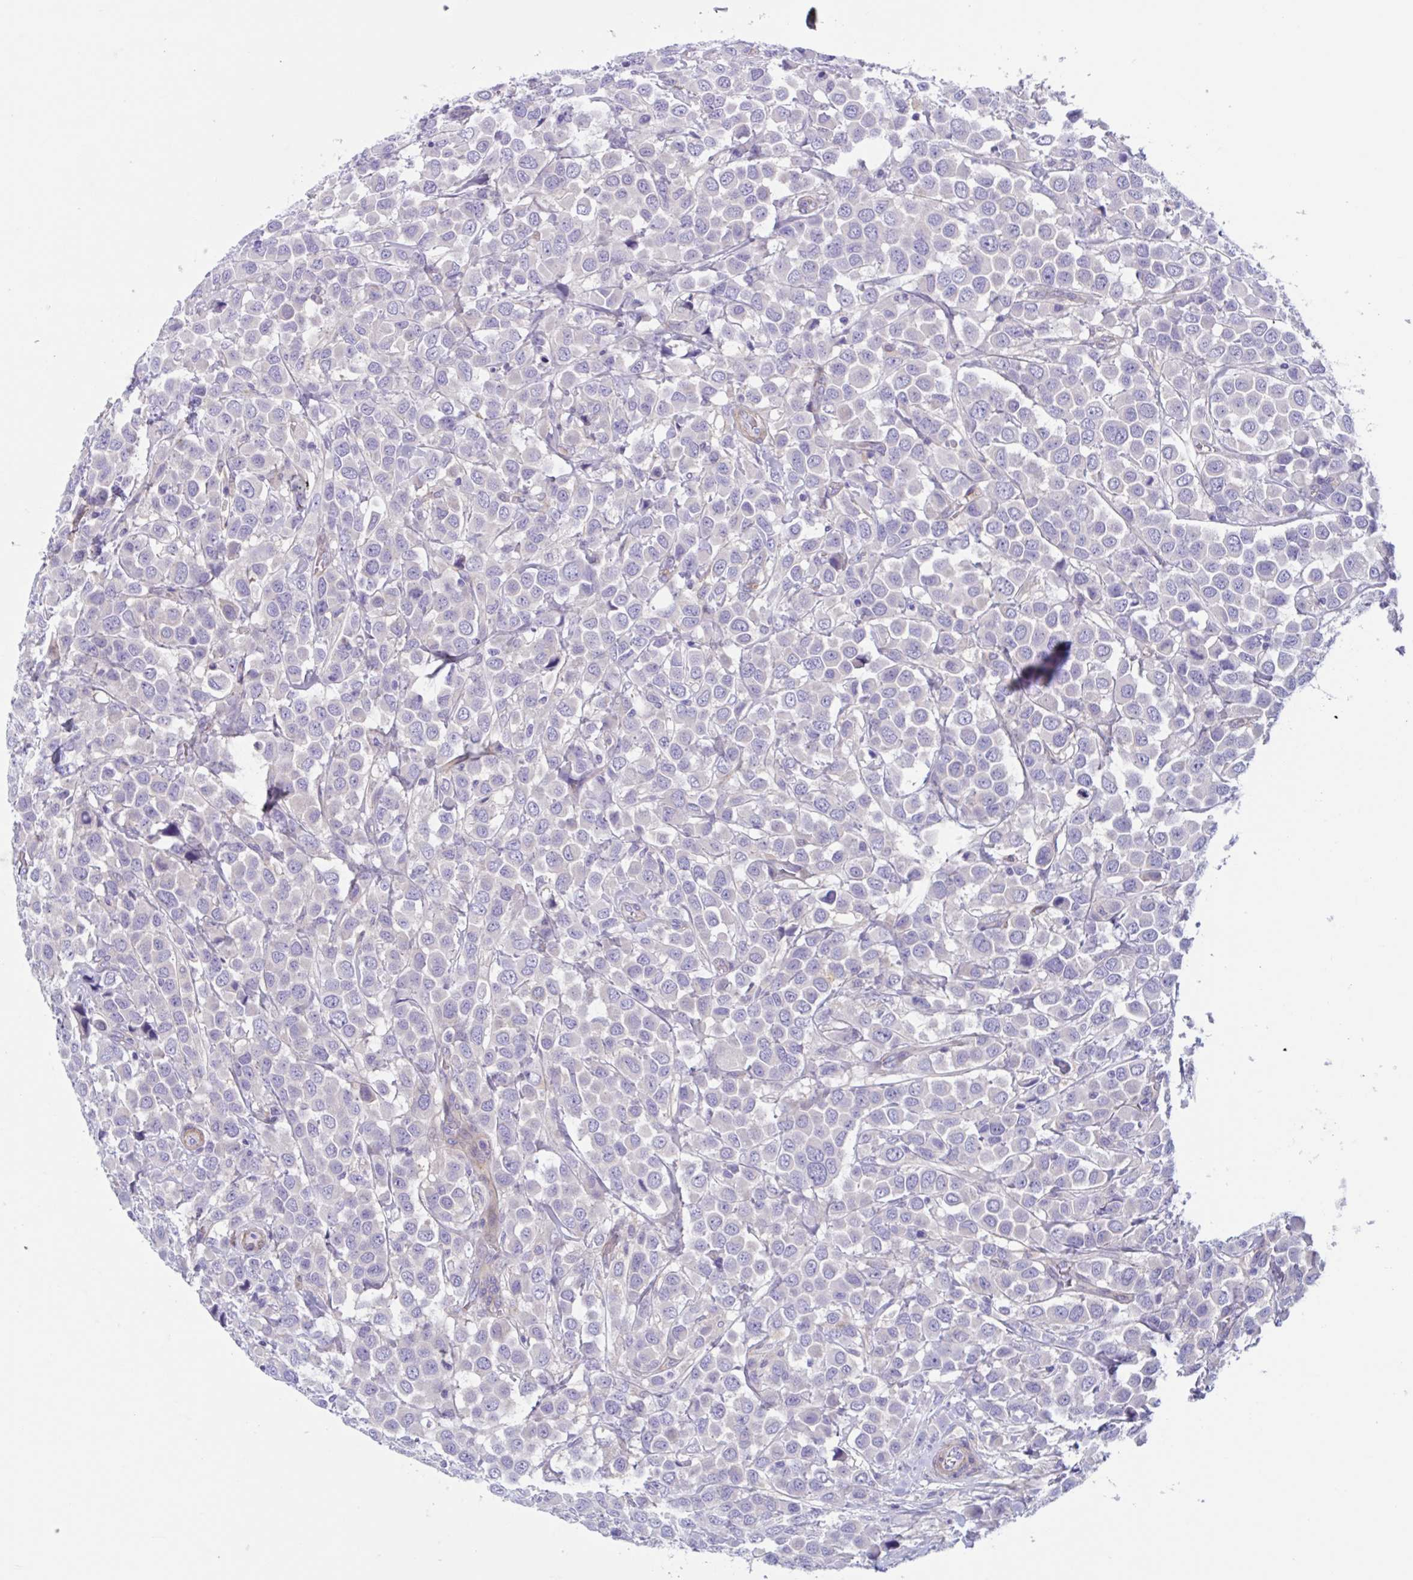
{"staining": {"intensity": "negative", "quantity": "none", "location": "none"}, "tissue": "breast cancer", "cell_type": "Tumor cells", "image_type": "cancer", "snomed": [{"axis": "morphology", "description": "Duct carcinoma"}, {"axis": "topography", "description": "Breast"}], "caption": "High power microscopy histopathology image of an IHC histopathology image of breast intraductal carcinoma, revealing no significant expression in tumor cells.", "gene": "LPIN3", "patient": {"sex": "female", "age": 61}}